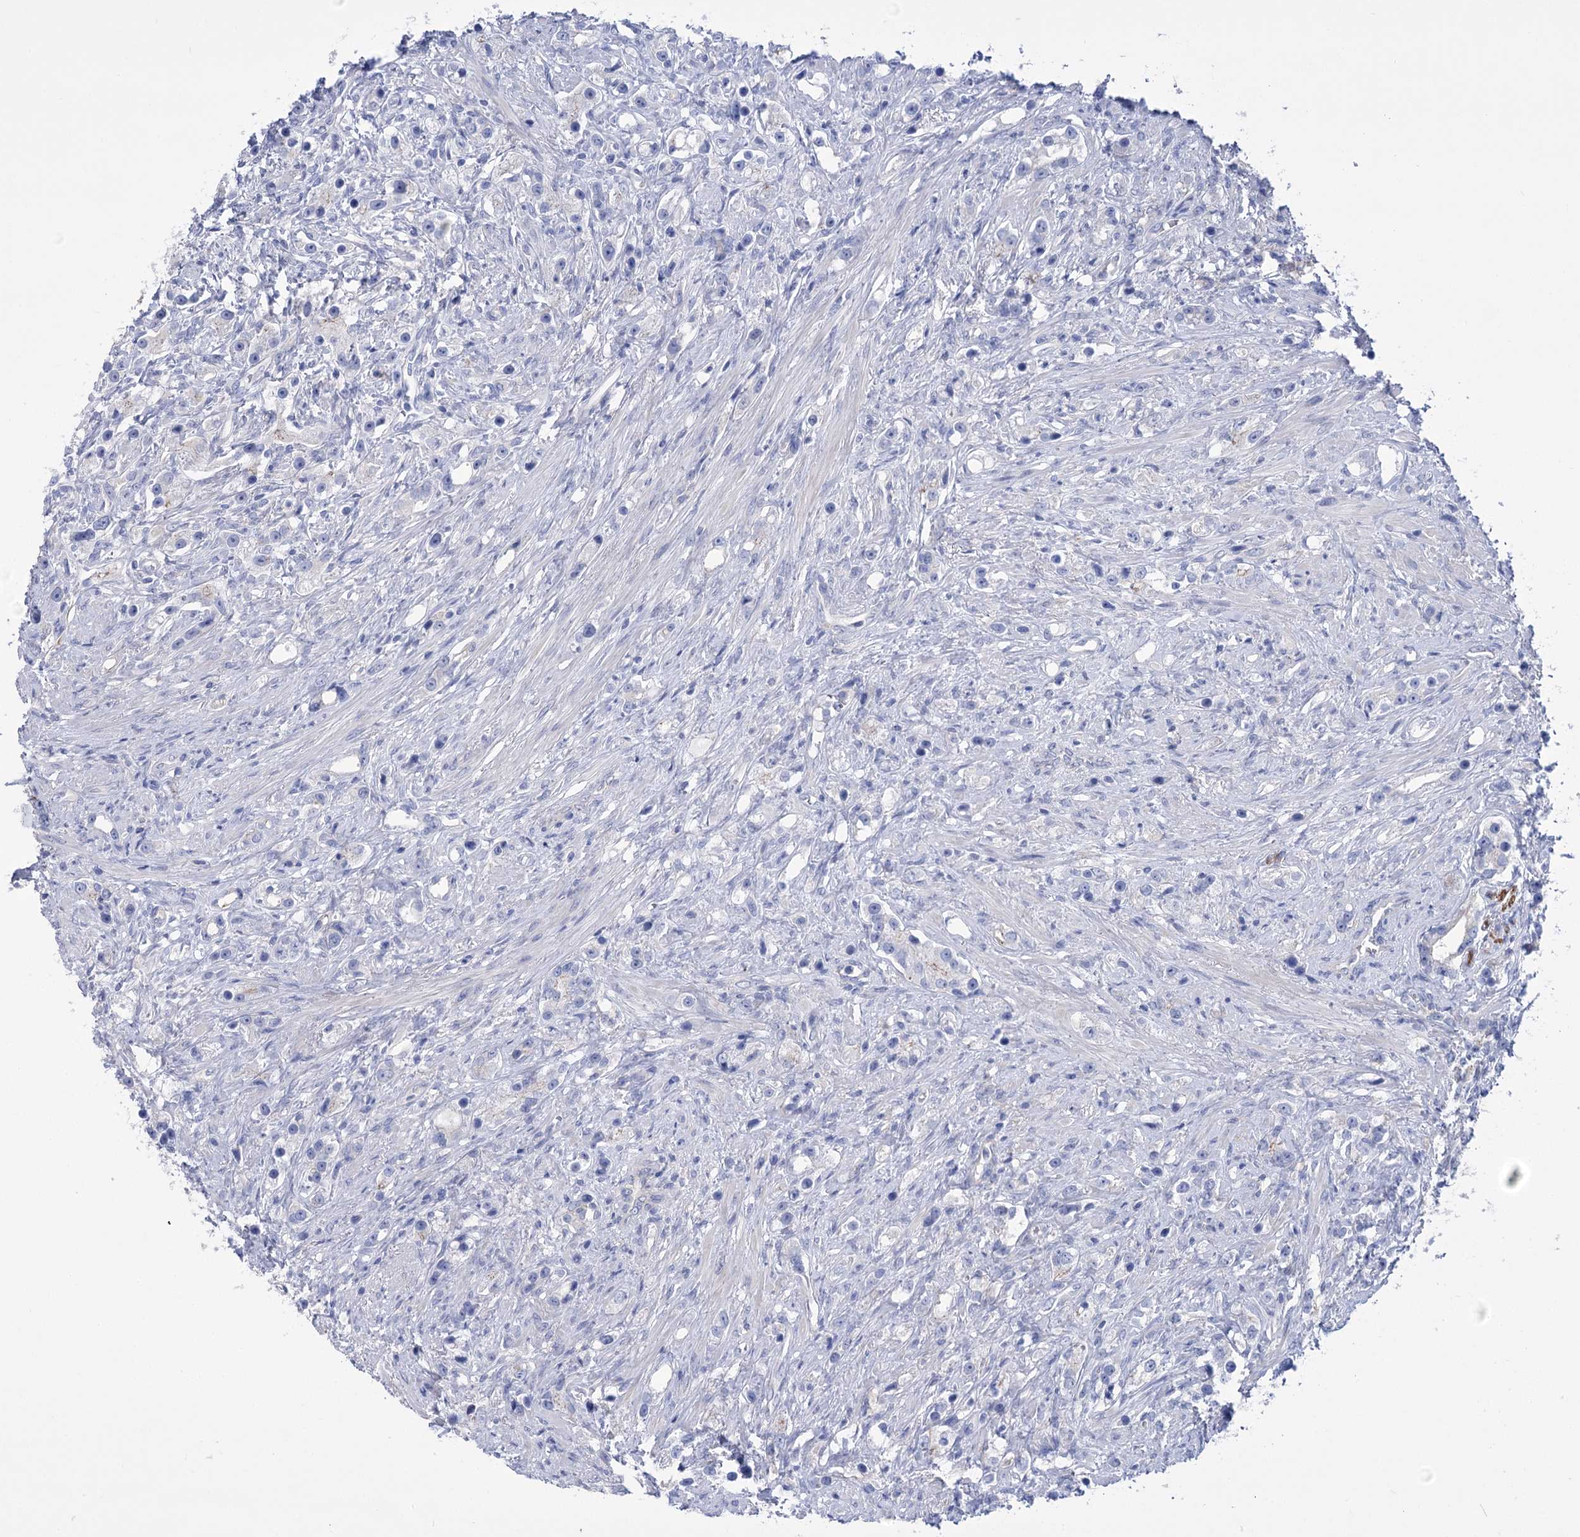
{"staining": {"intensity": "negative", "quantity": "none", "location": "none"}, "tissue": "prostate cancer", "cell_type": "Tumor cells", "image_type": "cancer", "snomed": [{"axis": "morphology", "description": "Adenocarcinoma, High grade"}, {"axis": "topography", "description": "Prostate"}], "caption": "Adenocarcinoma (high-grade) (prostate) stained for a protein using IHC demonstrates no expression tumor cells.", "gene": "LRRC34", "patient": {"sex": "male", "age": 63}}